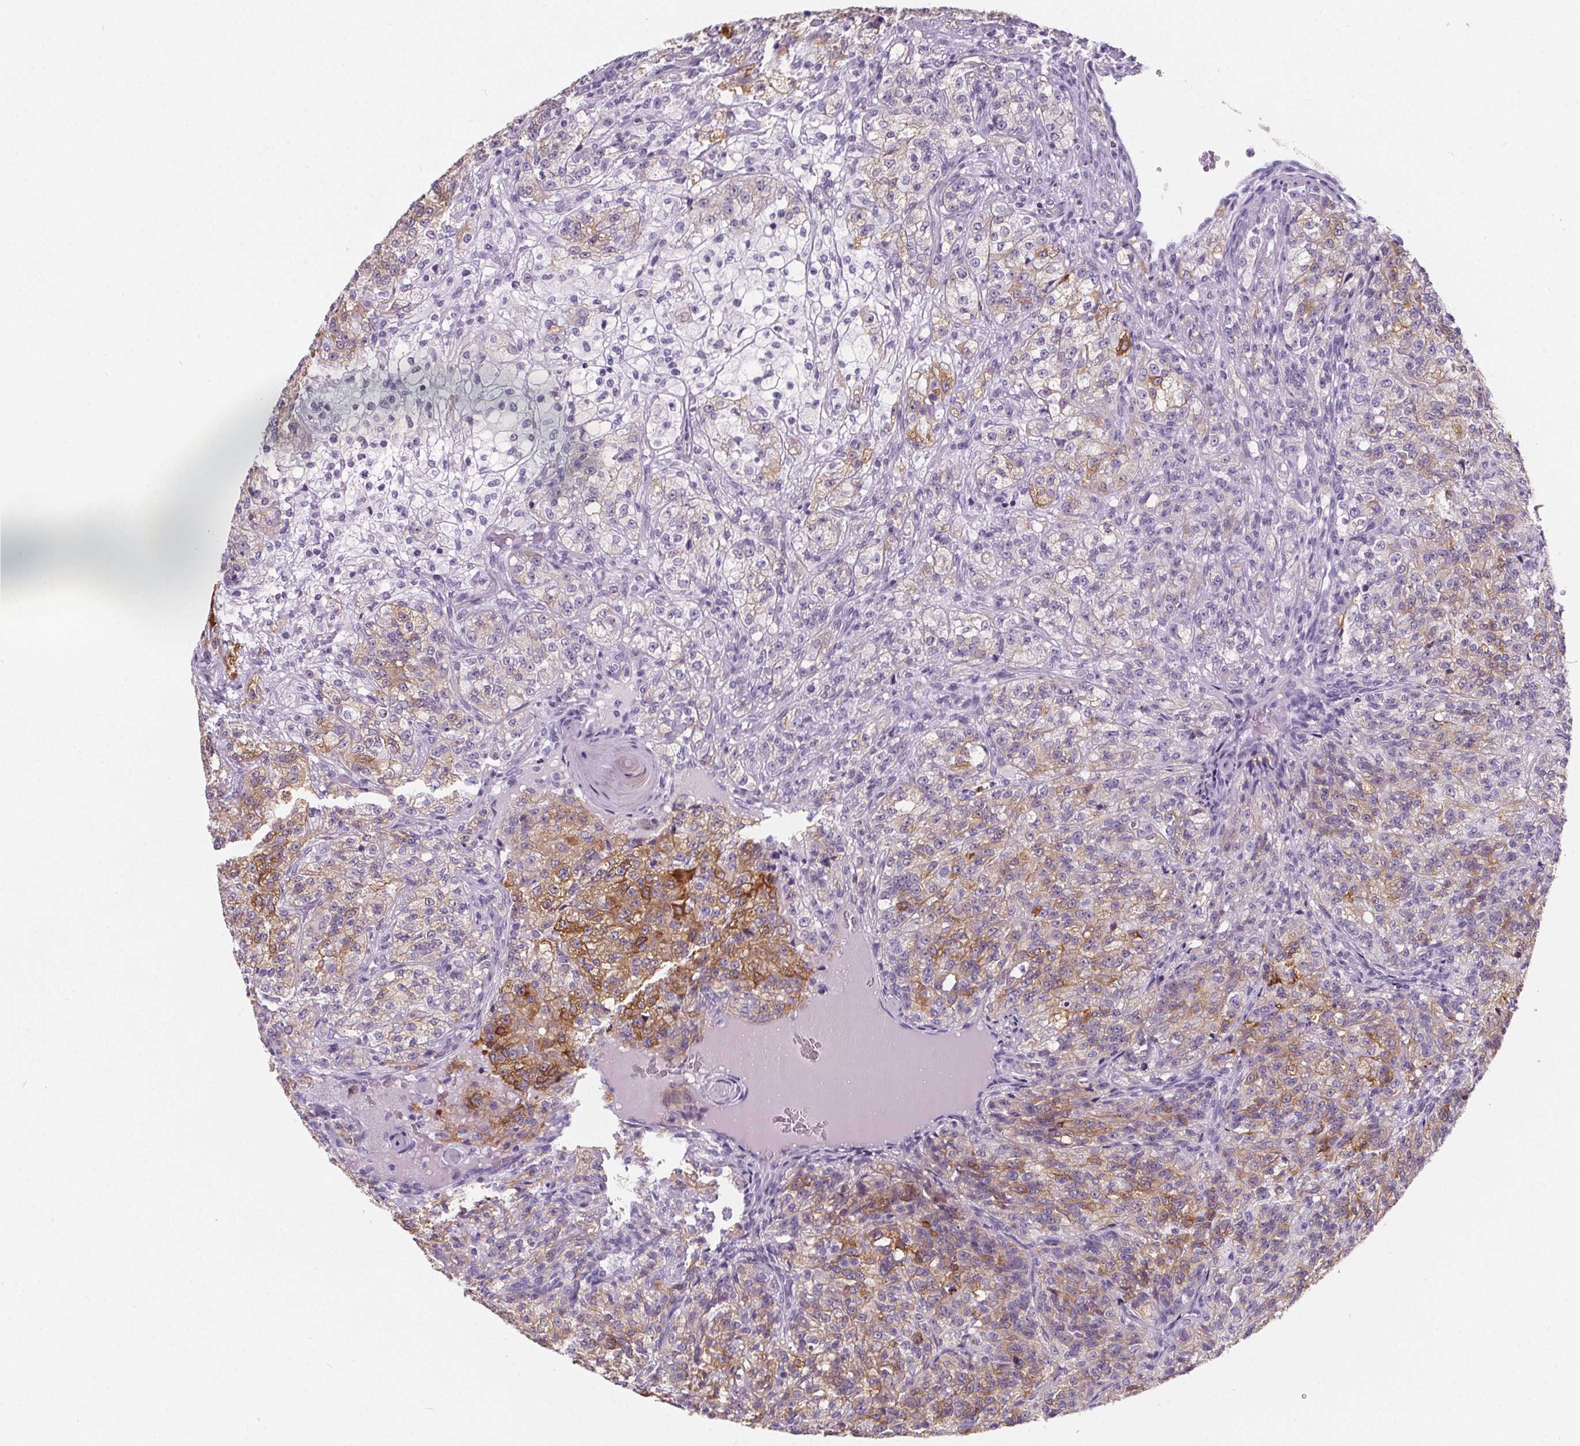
{"staining": {"intensity": "strong", "quantity": "<25%", "location": "cytoplasmic/membranous"}, "tissue": "renal cancer", "cell_type": "Tumor cells", "image_type": "cancer", "snomed": [{"axis": "morphology", "description": "Adenocarcinoma, NOS"}, {"axis": "topography", "description": "Kidney"}], "caption": "A photomicrograph of human renal cancer (adenocarcinoma) stained for a protein exhibits strong cytoplasmic/membranous brown staining in tumor cells.", "gene": "ADRB1", "patient": {"sex": "female", "age": 63}}